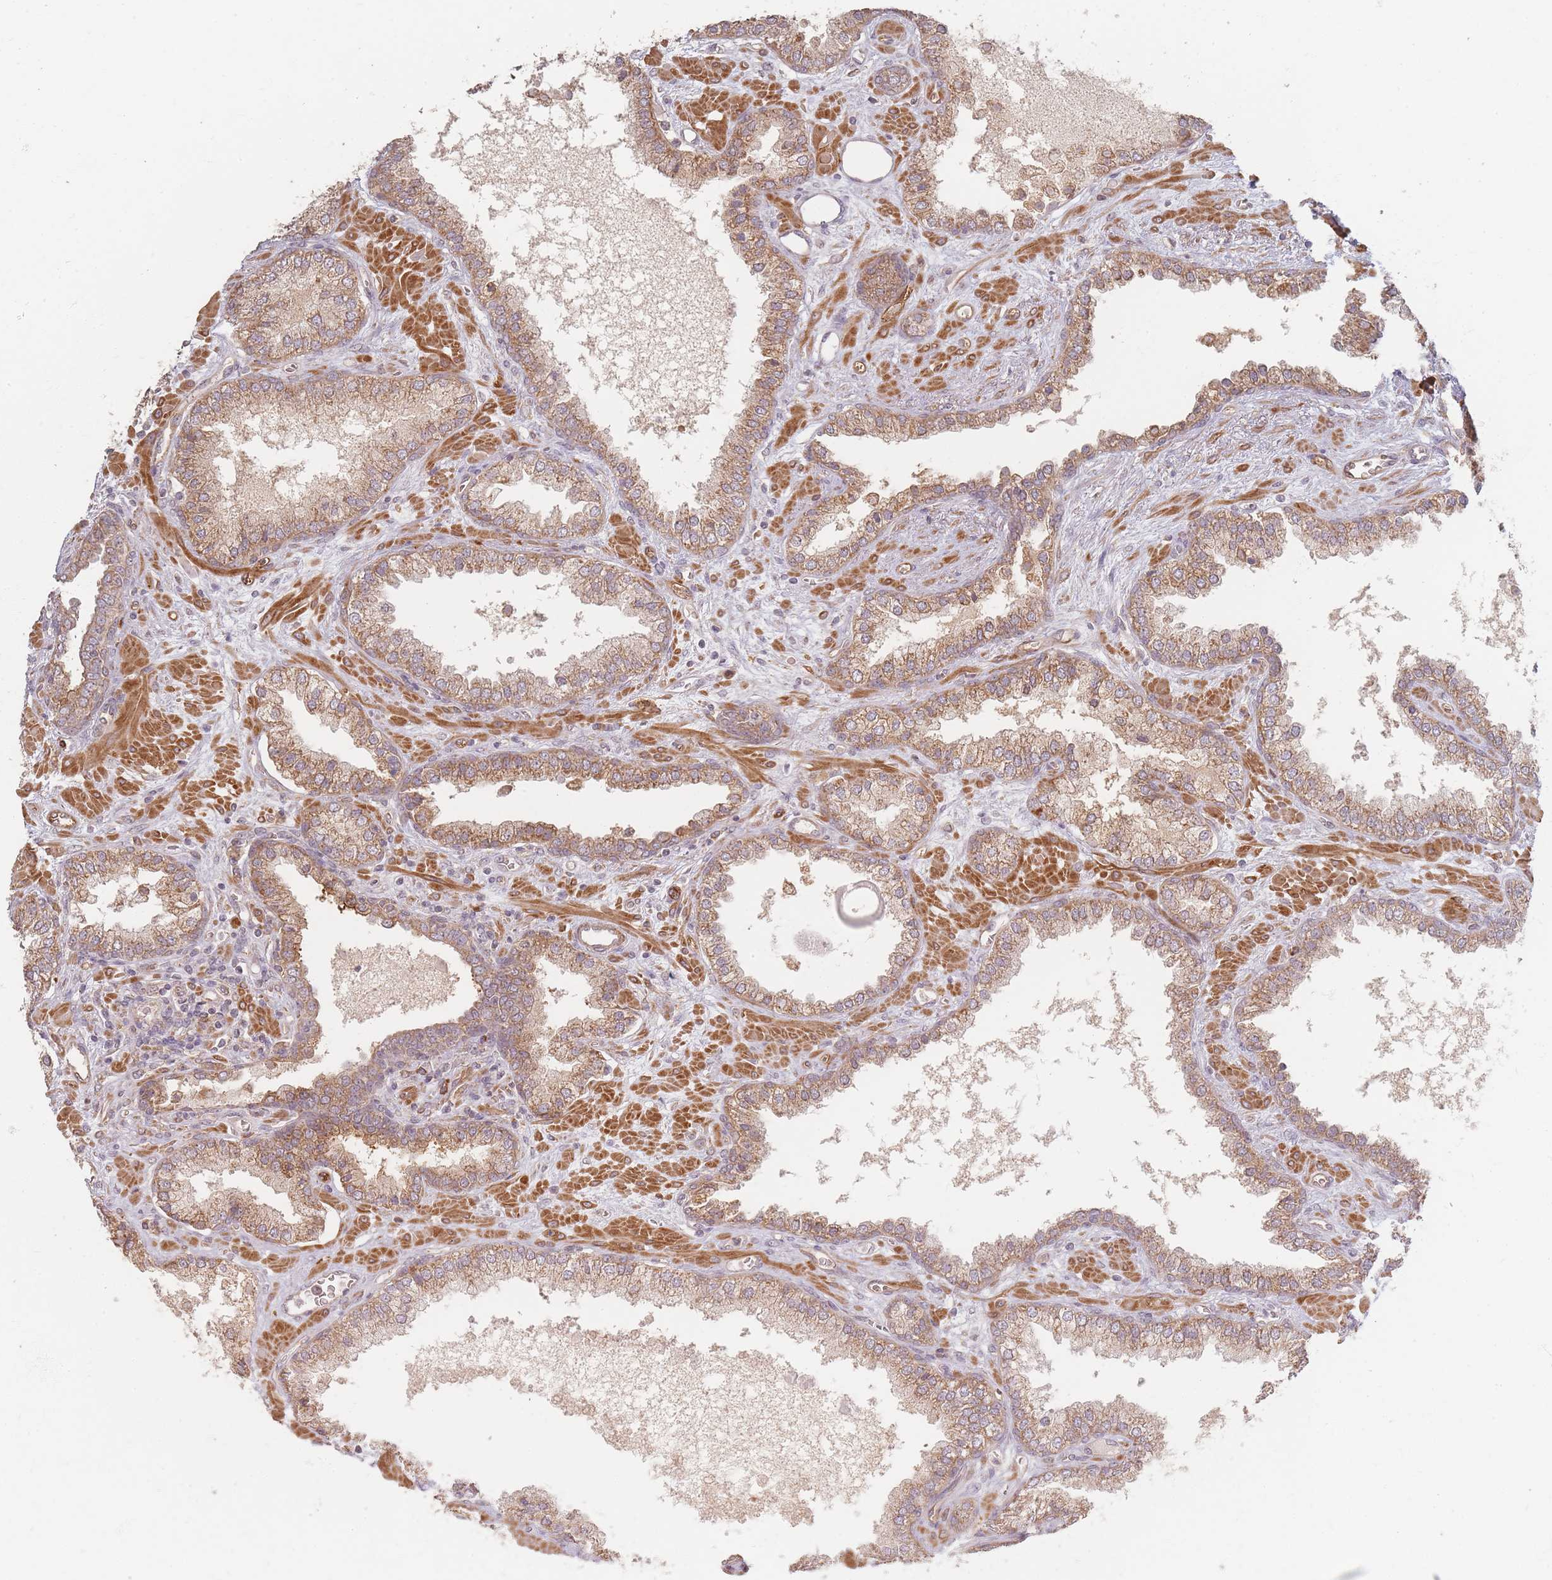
{"staining": {"intensity": "moderate", "quantity": ">75%", "location": "cytoplasmic/membranous"}, "tissue": "prostate cancer", "cell_type": "Tumor cells", "image_type": "cancer", "snomed": [{"axis": "morphology", "description": "Adenocarcinoma, Low grade"}, {"axis": "topography", "description": "Prostate"}], "caption": "This micrograph demonstrates immunohistochemistry staining of human prostate adenocarcinoma (low-grade), with medium moderate cytoplasmic/membranous positivity in approximately >75% of tumor cells.", "gene": "MRPS6", "patient": {"sex": "male", "age": 62}}